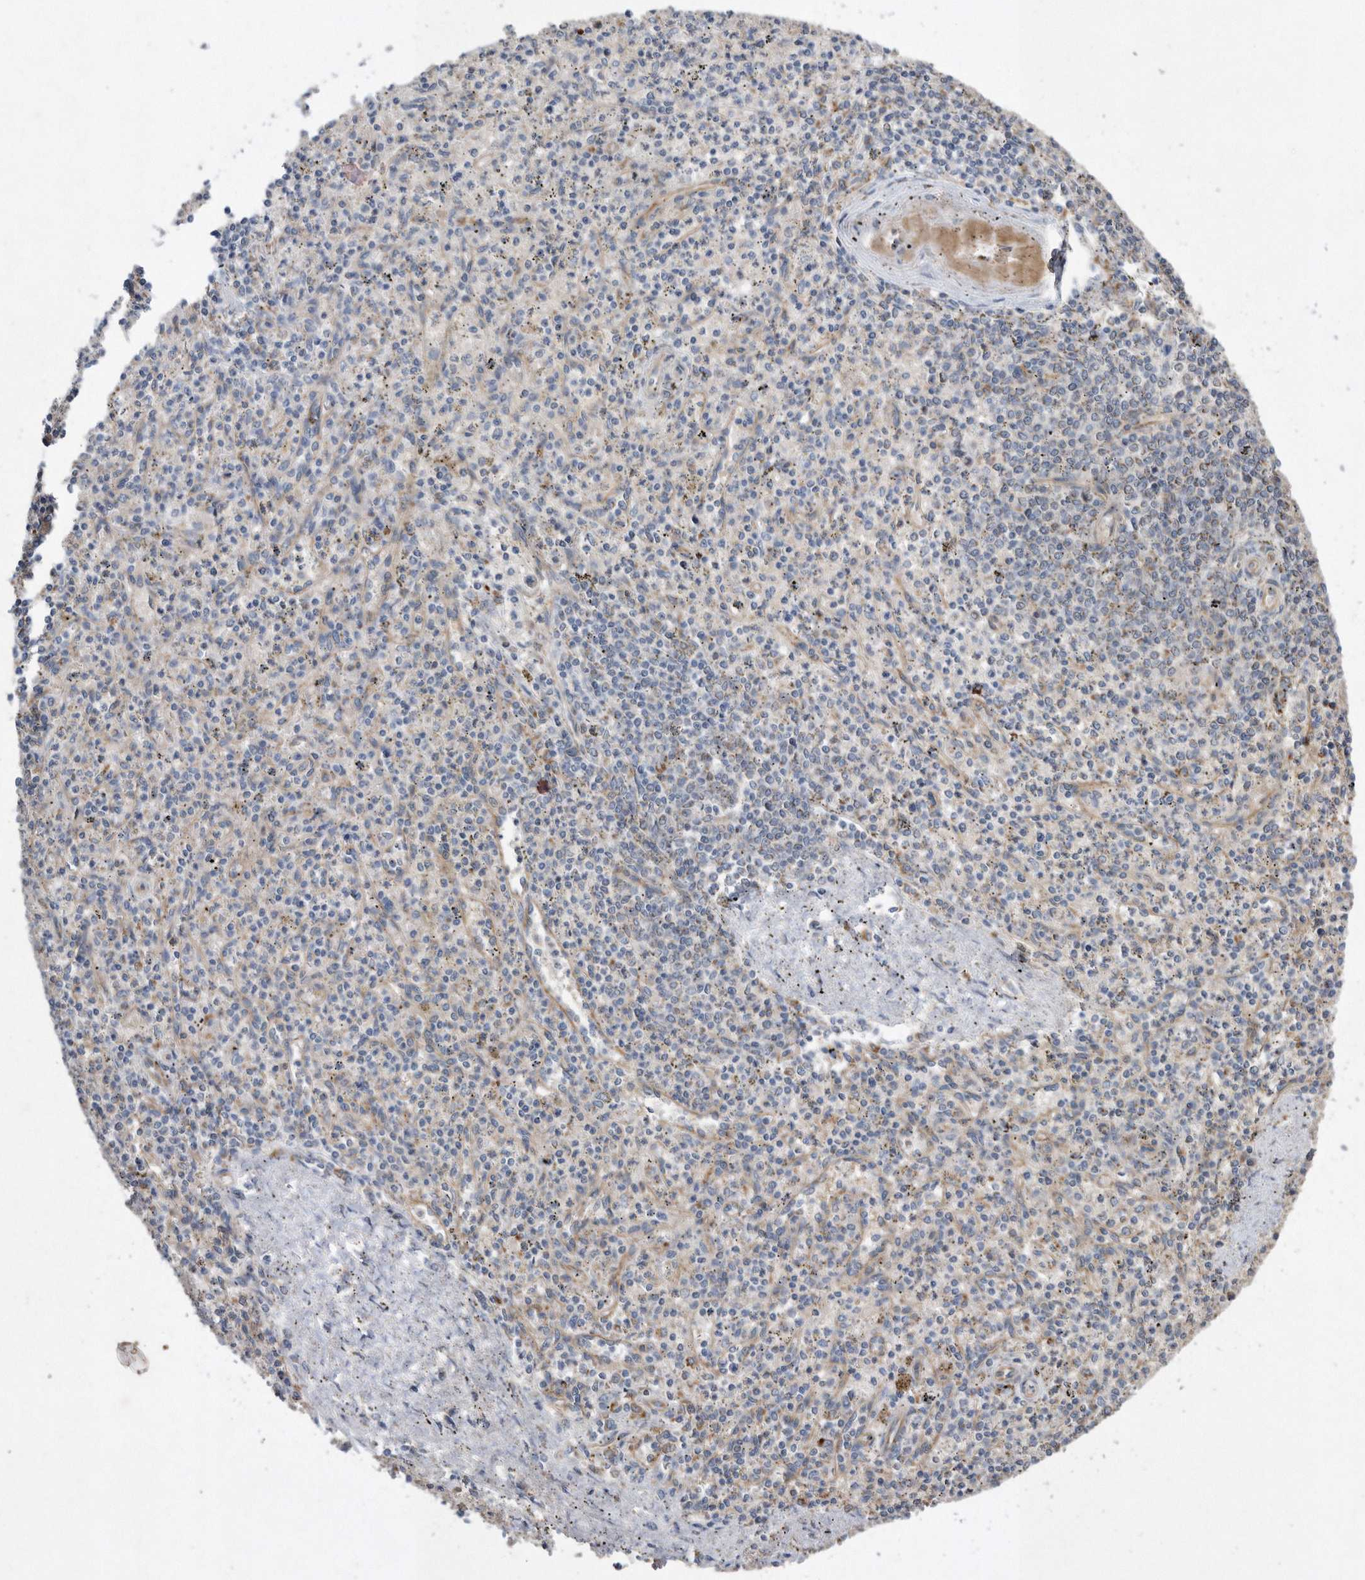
{"staining": {"intensity": "weak", "quantity": "<25%", "location": "cytoplasmic/membranous"}, "tissue": "spleen", "cell_type": "Cells in red pulp", "image_type": "normal", "snomed": [{"axis": "morphology", "description": "Normal tissue, NOS"}, {"axis": "topography", "description": "Spleen"}], "caption": "High power microscopy histopathology image of an IHC histopathology image of unremarkable spleen, revealing no significant expression in cells in red pulp. (Immunohistochemistry, brightfield microscopy, high magnification).", "gene": "PON2", "patient": {"sex": "male", "age": 72}}